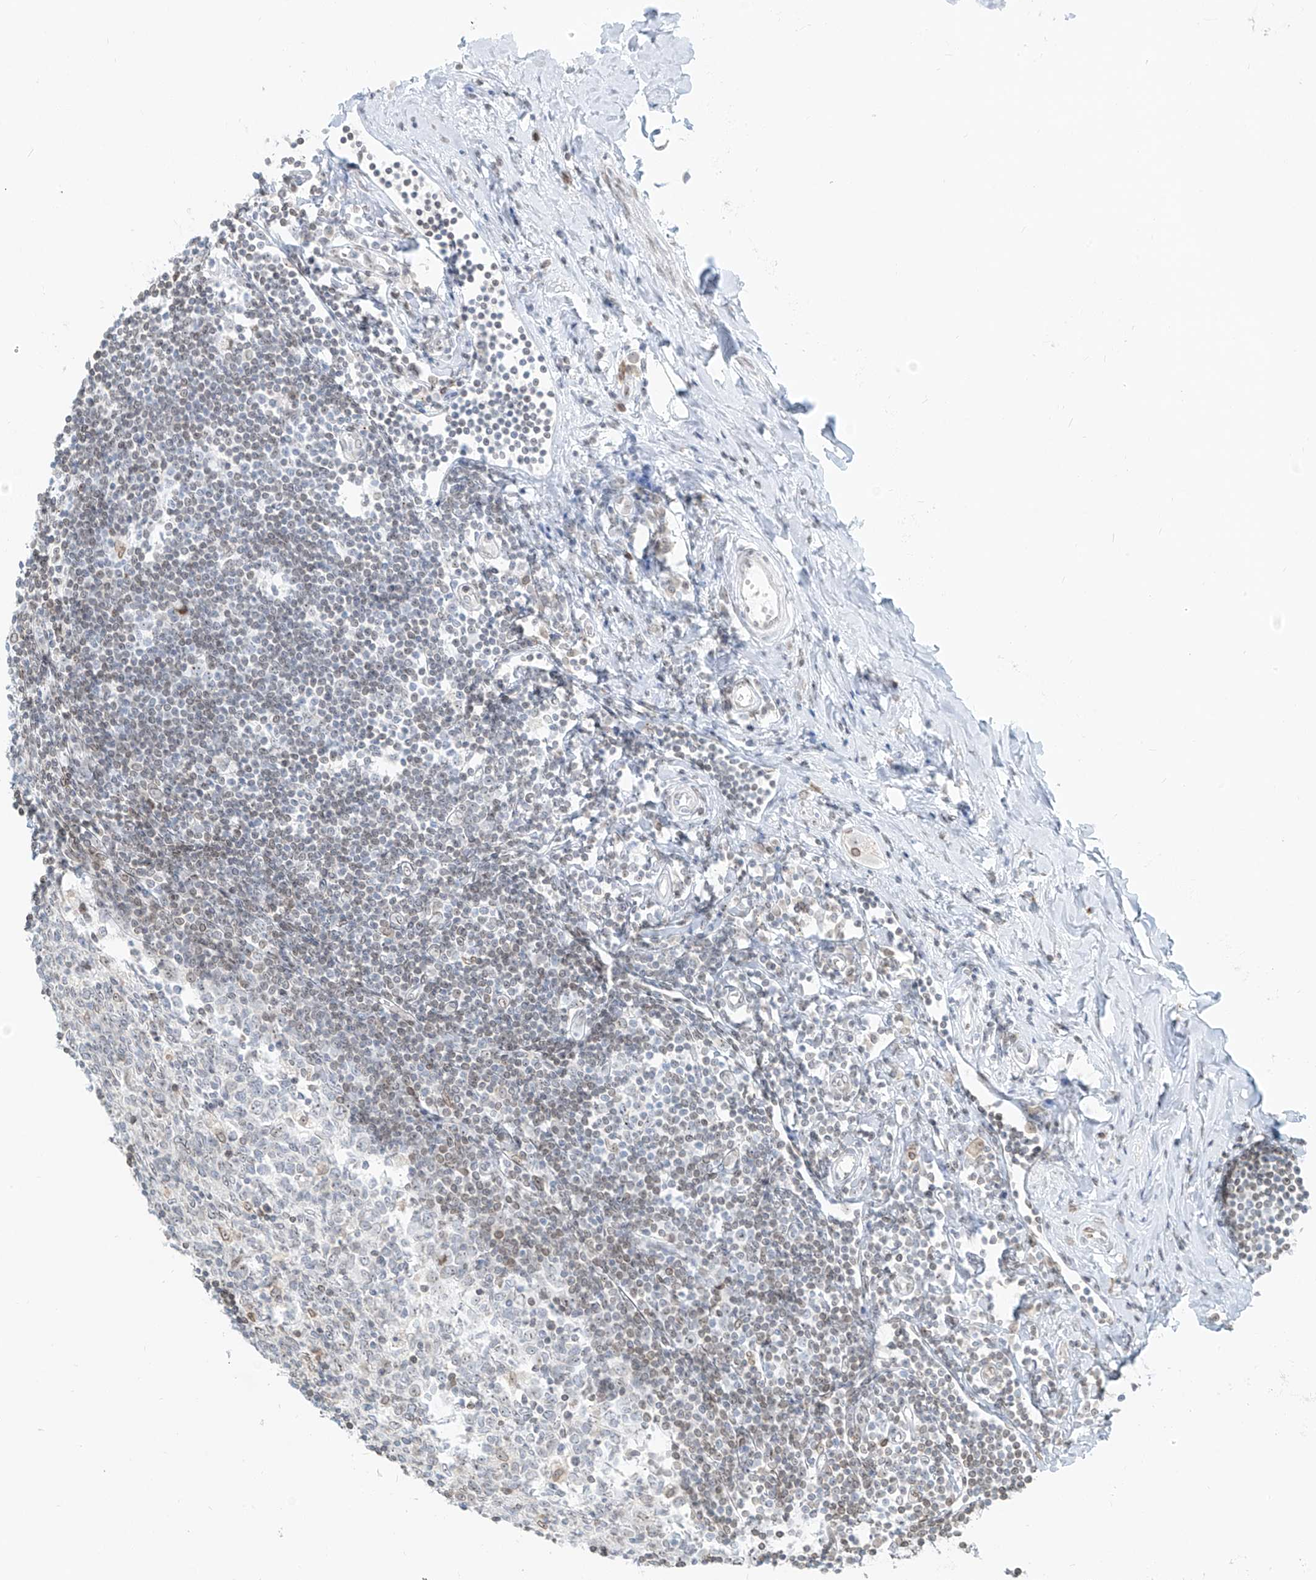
{"staining": {"intensity": "moderate", "quantity": "25%-75%", "location": "nuclear"}, "tissue": "appendix", "cell_type": "Glandular cells", "image_type": "normal", "snomed": [{"axis": "morphology", "description": "Normal tissue, NOS"}, {"axis": "topography", "description": "Appendix"}], "caption": "This histopathology image displays IHC staining of benign appendix, with medium moderate nuclear expression in about 25%-75% of glandular cells.", "gene": "SAMD15", "patient": {"sex": "female", "age": 54}}